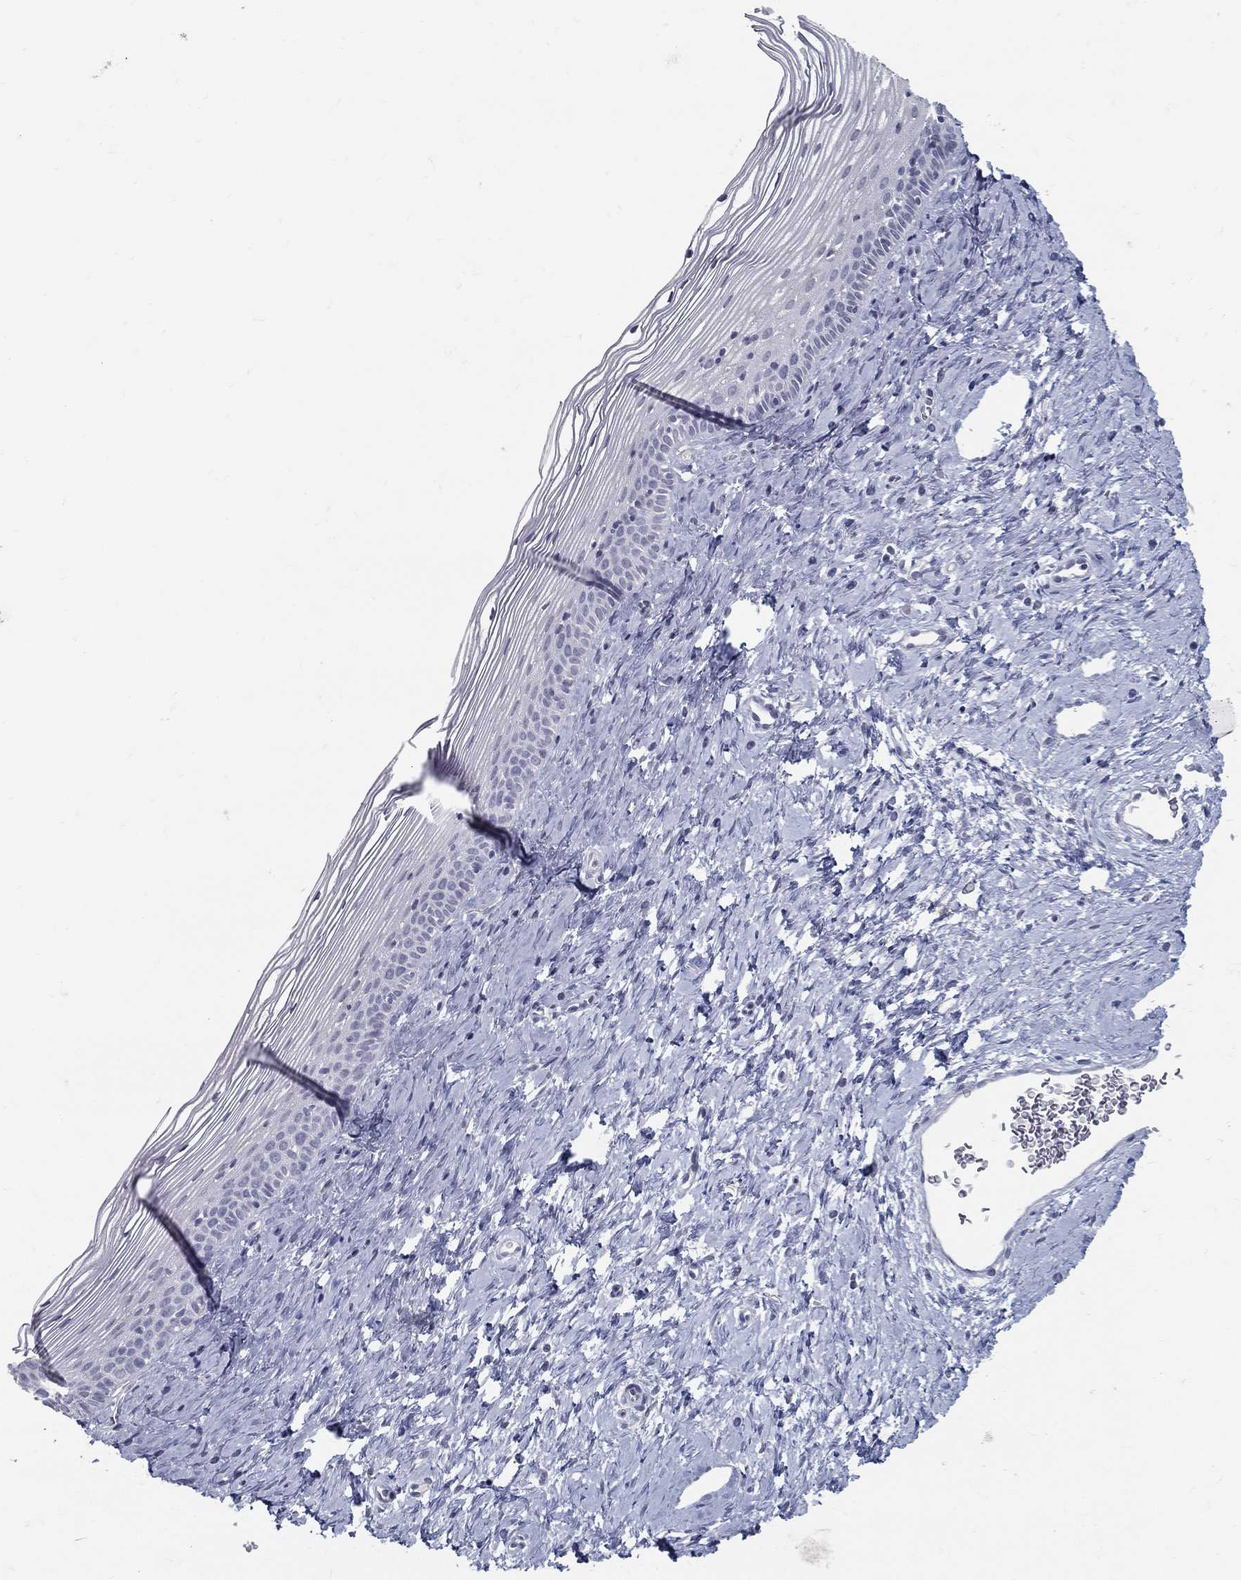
{"staining": {"intensity": "negative", "quantity": "none", "location": "none"}, "tissue": "cervix", "cell_type": "Glandular cells", "image_type": "normal", "snomed": [{"axis": "morphology", "description": "Normal tissue, NOS"}, {"axis": "topography", "description": "Cervix"}], "caption": "High power microscopy photomicrograph of an immunohistochemistry histopathology image of normal cervix, revealing no significant staining in glandular cells.", "gene": "ACE2", "patient": {"sex": "female", "age": 39}}